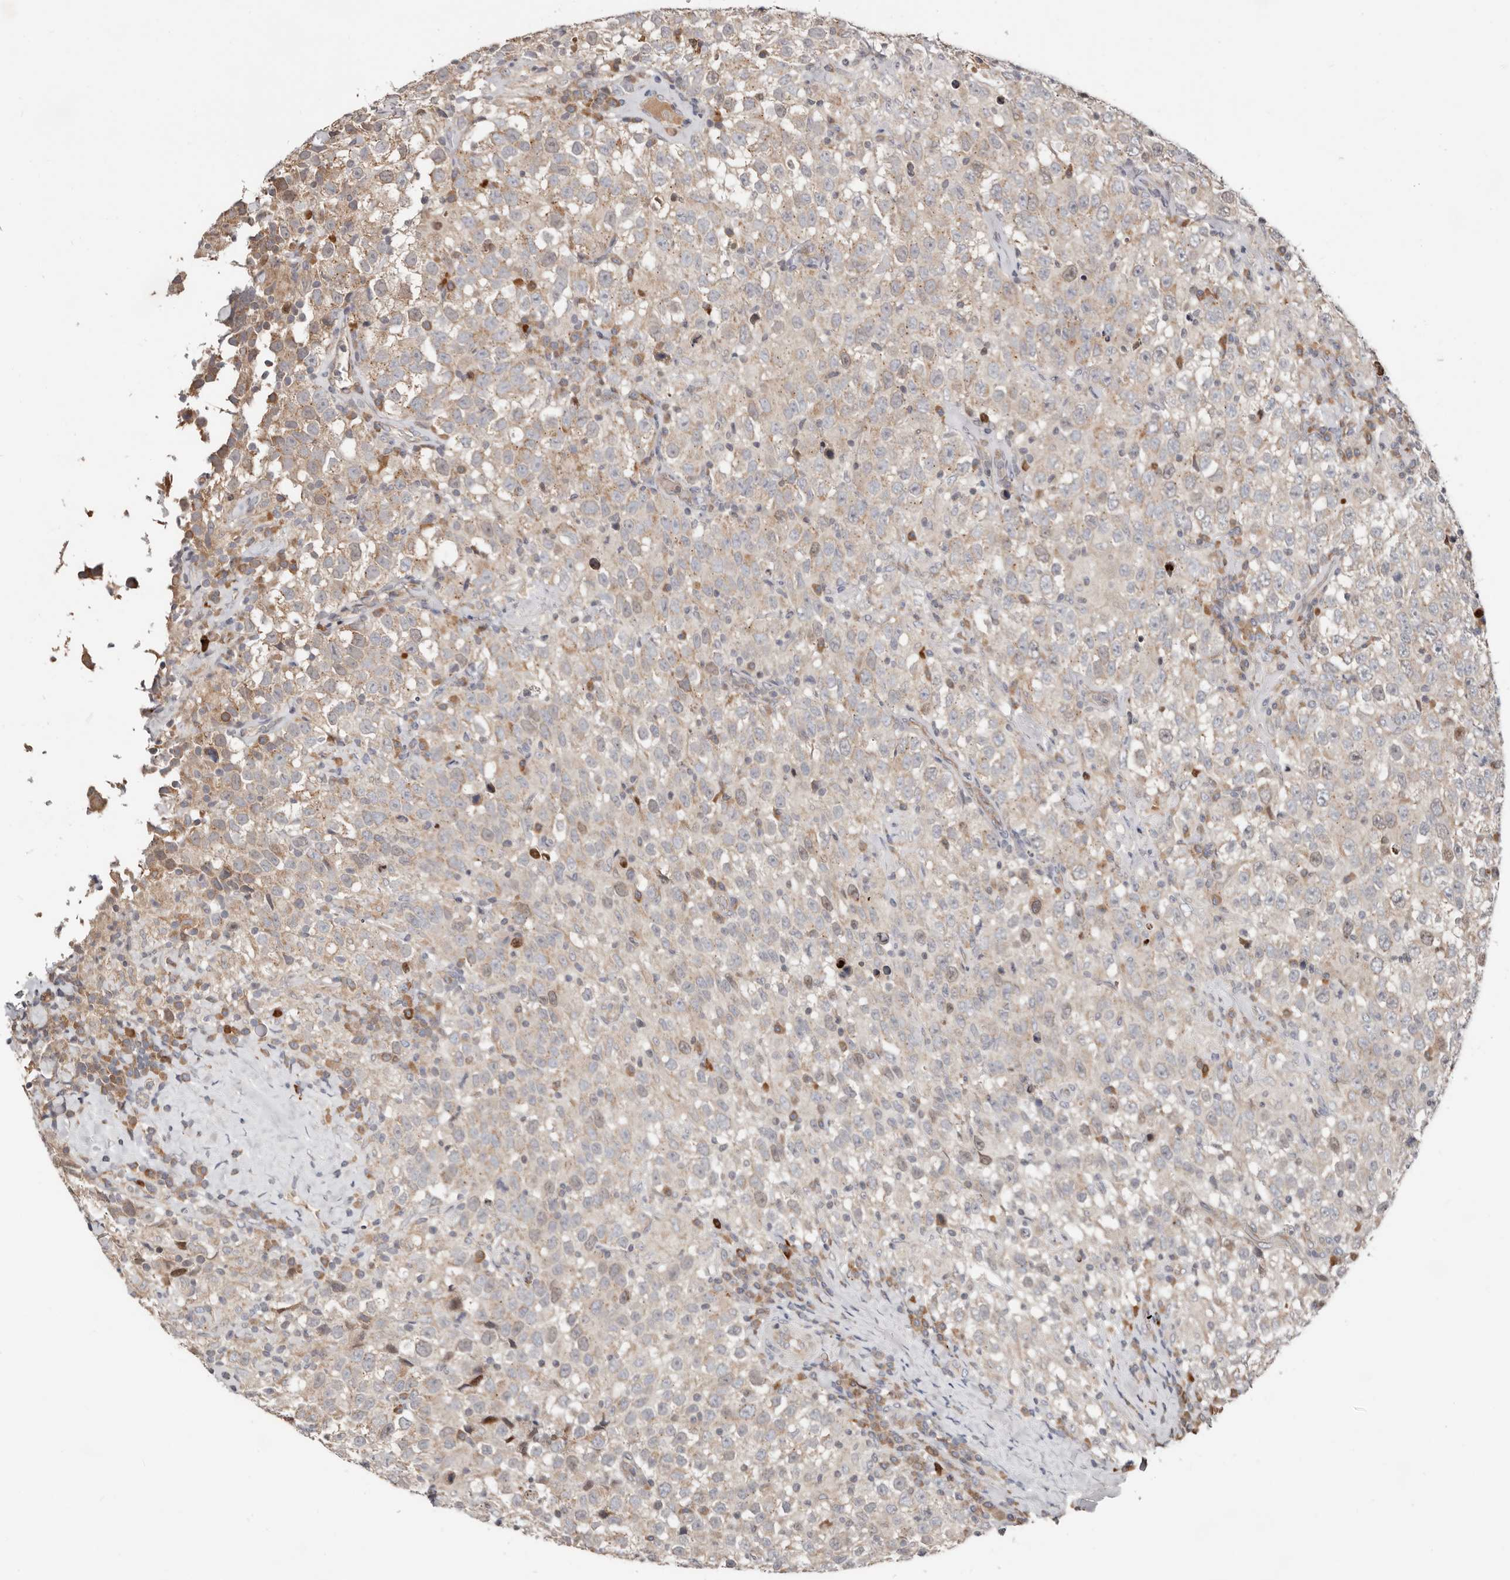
{"staining": {"intensity": "weak", "quantity": ">75%", "location": "cytoplasmic/membranous"}, "tissue": "testis cancer", "cell_type": "Tumor cells", "image_type": "cancer", "snomed": [{"axis": "morphology", "description": "Seminoma, NOS"}, {"axis": "topography", "description": "Testis"}], "caption": "Protein expression by immunohistochemistry (IHC) displays weak cytoplasmic/membranous positivity in approximately >75% of tumor cells in testis cancer (seminoma). (Stains: DAB (3,3'-diaminobenzidine) in brown, nuclei in blue, Microscopy: brightfield microscopy at high magnification).", "gene": "SMYD4", "patient": {"sex": "male", "age": 41}}